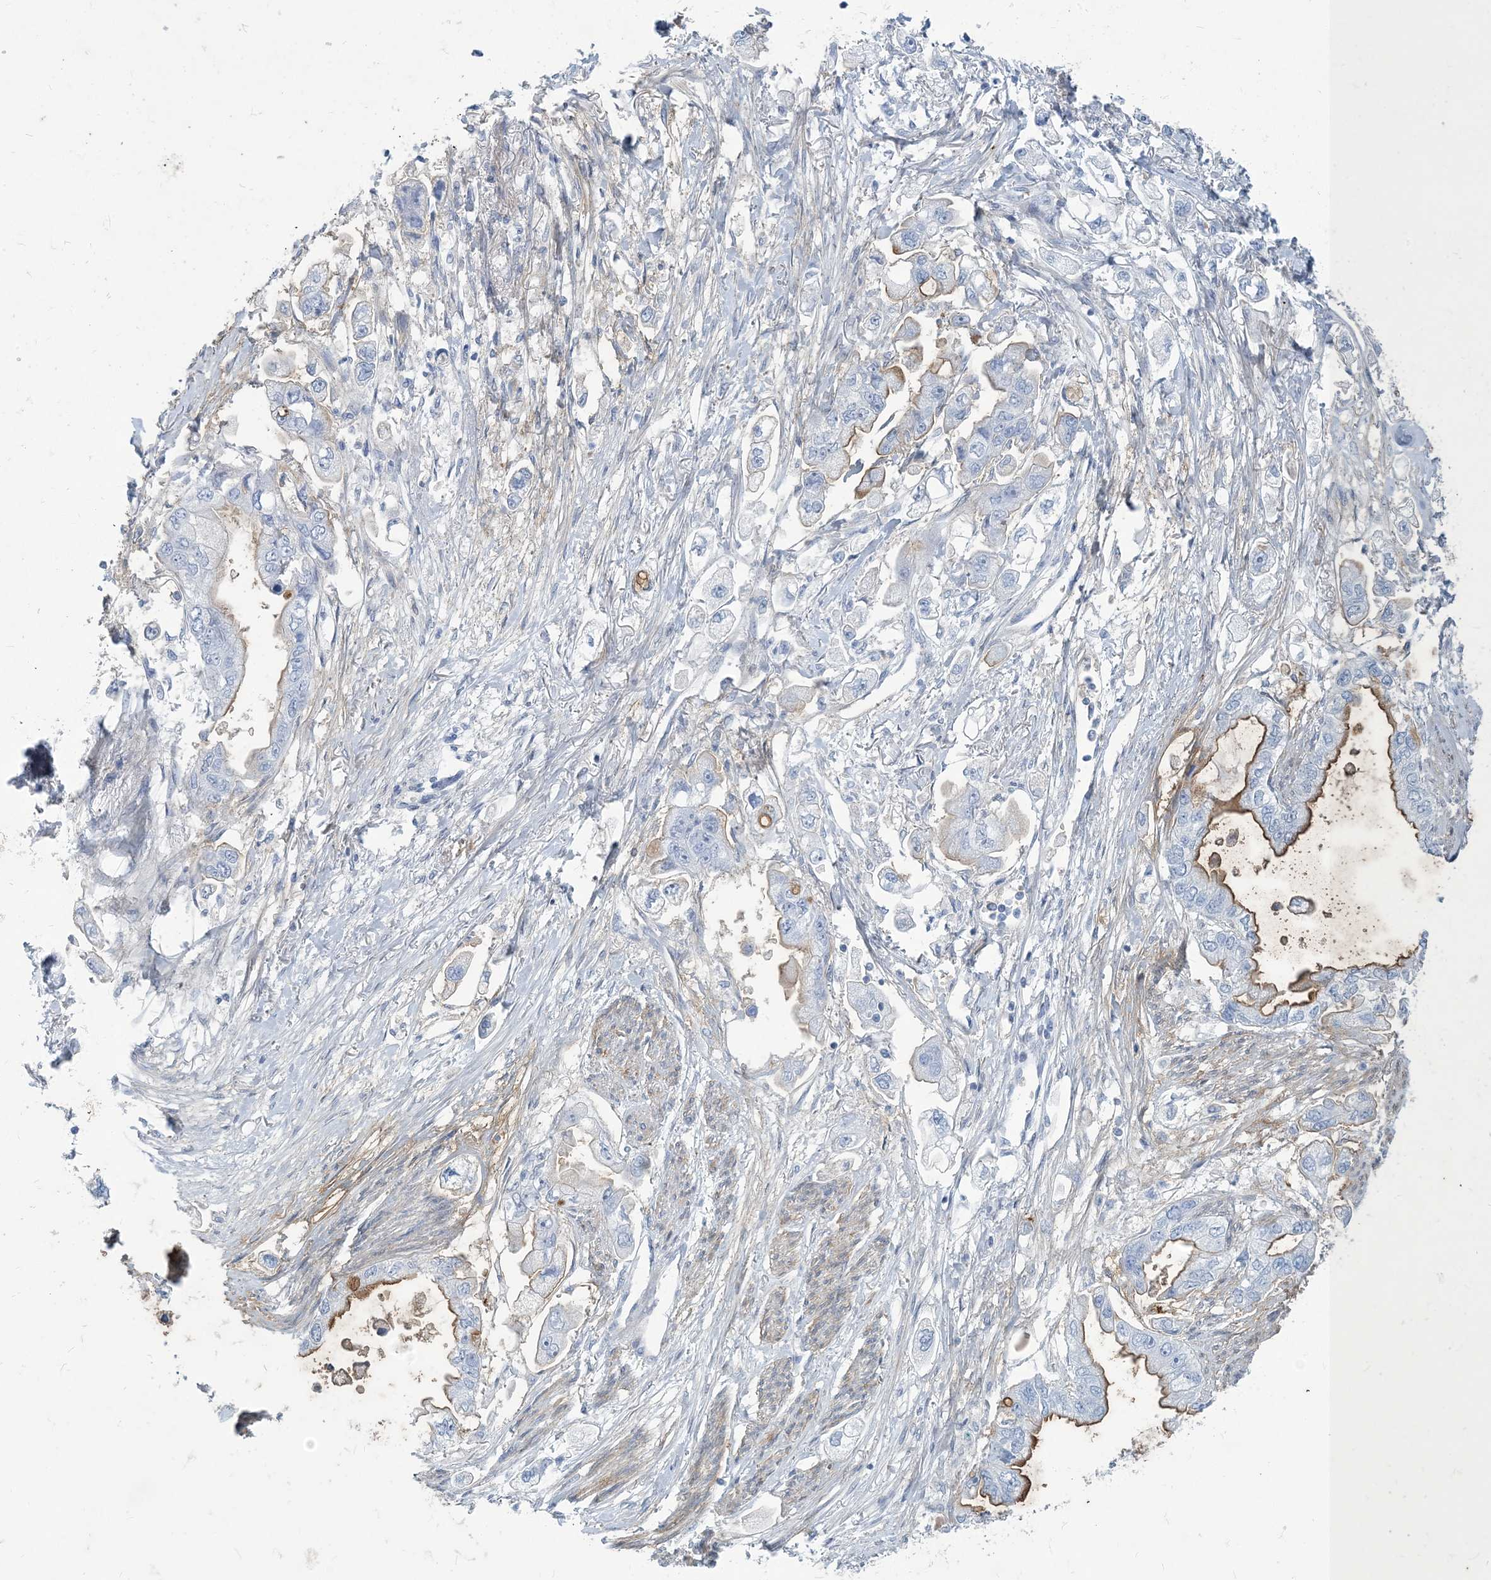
{"staining": {"intensity": "moderate", "quantity": "<25%", "location": "cytoplasmic/membranous"}, "tissue": "stomach cancer", "cell_type": "Tumor cells", "image_type": "cancer", "snomed": [{"axis": "morphology", "description": "Adenocarcinoma, NOS"}, {"axis": "topography", "description": "Stomach"}], "caption": "A low amount of moderate cytoplasmic/membranous staining is appreciated in about <25% of tumor cells in stomach adenocarcinoma tissue.", "gene": "MOXD1", "patient": {"sex": "male", "age": 62}}